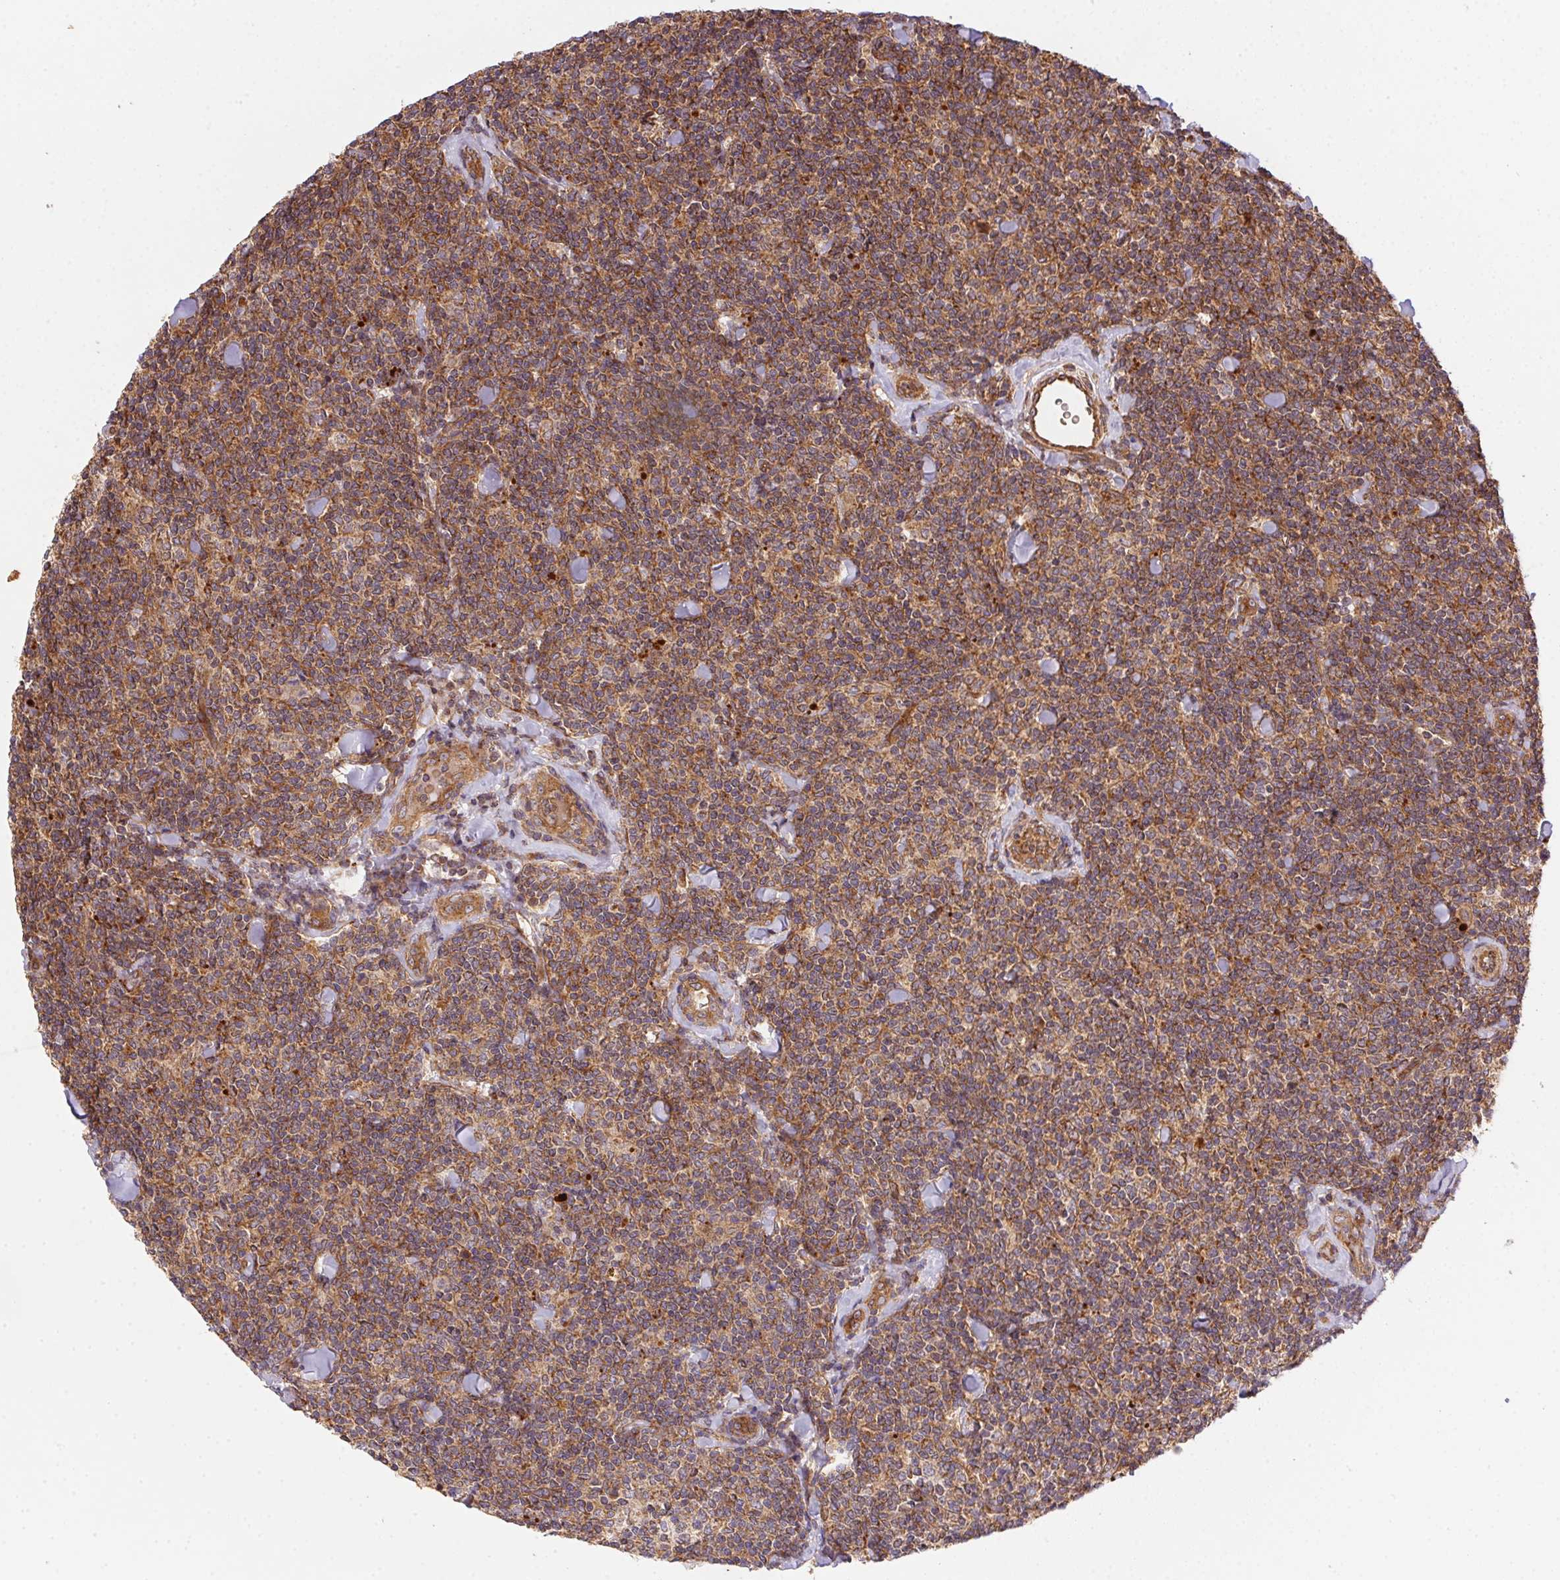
{"staining": {"intensity": "moderate", "quantity": ">75%", "location": "cytoplasmic/membranous"}, "tissue": "lymphoma", "cell_type": "Tumor cells", "image_type": "cancer", "snomed": [{"axis": "morphology", "description": "Malignant lymphoma, non-Hodgkin's type, Low grade"}, {"axis": "topography", "description": "Lymph node"}], "caption": "Immunohistochemistry (IHC) photomicrograph of neoplastic tissue: human malignant lymphoma, non-Hodgkin's type (low-grade) stained using IHC displays medium levels of moderate protein expression localized specifically in the cytoplasmic/membranous of tumor cells, appearing as a cytoplasmic/membranous brown color.", "gene": "USE1", "patient": {"sex": "female", "age": 56}}